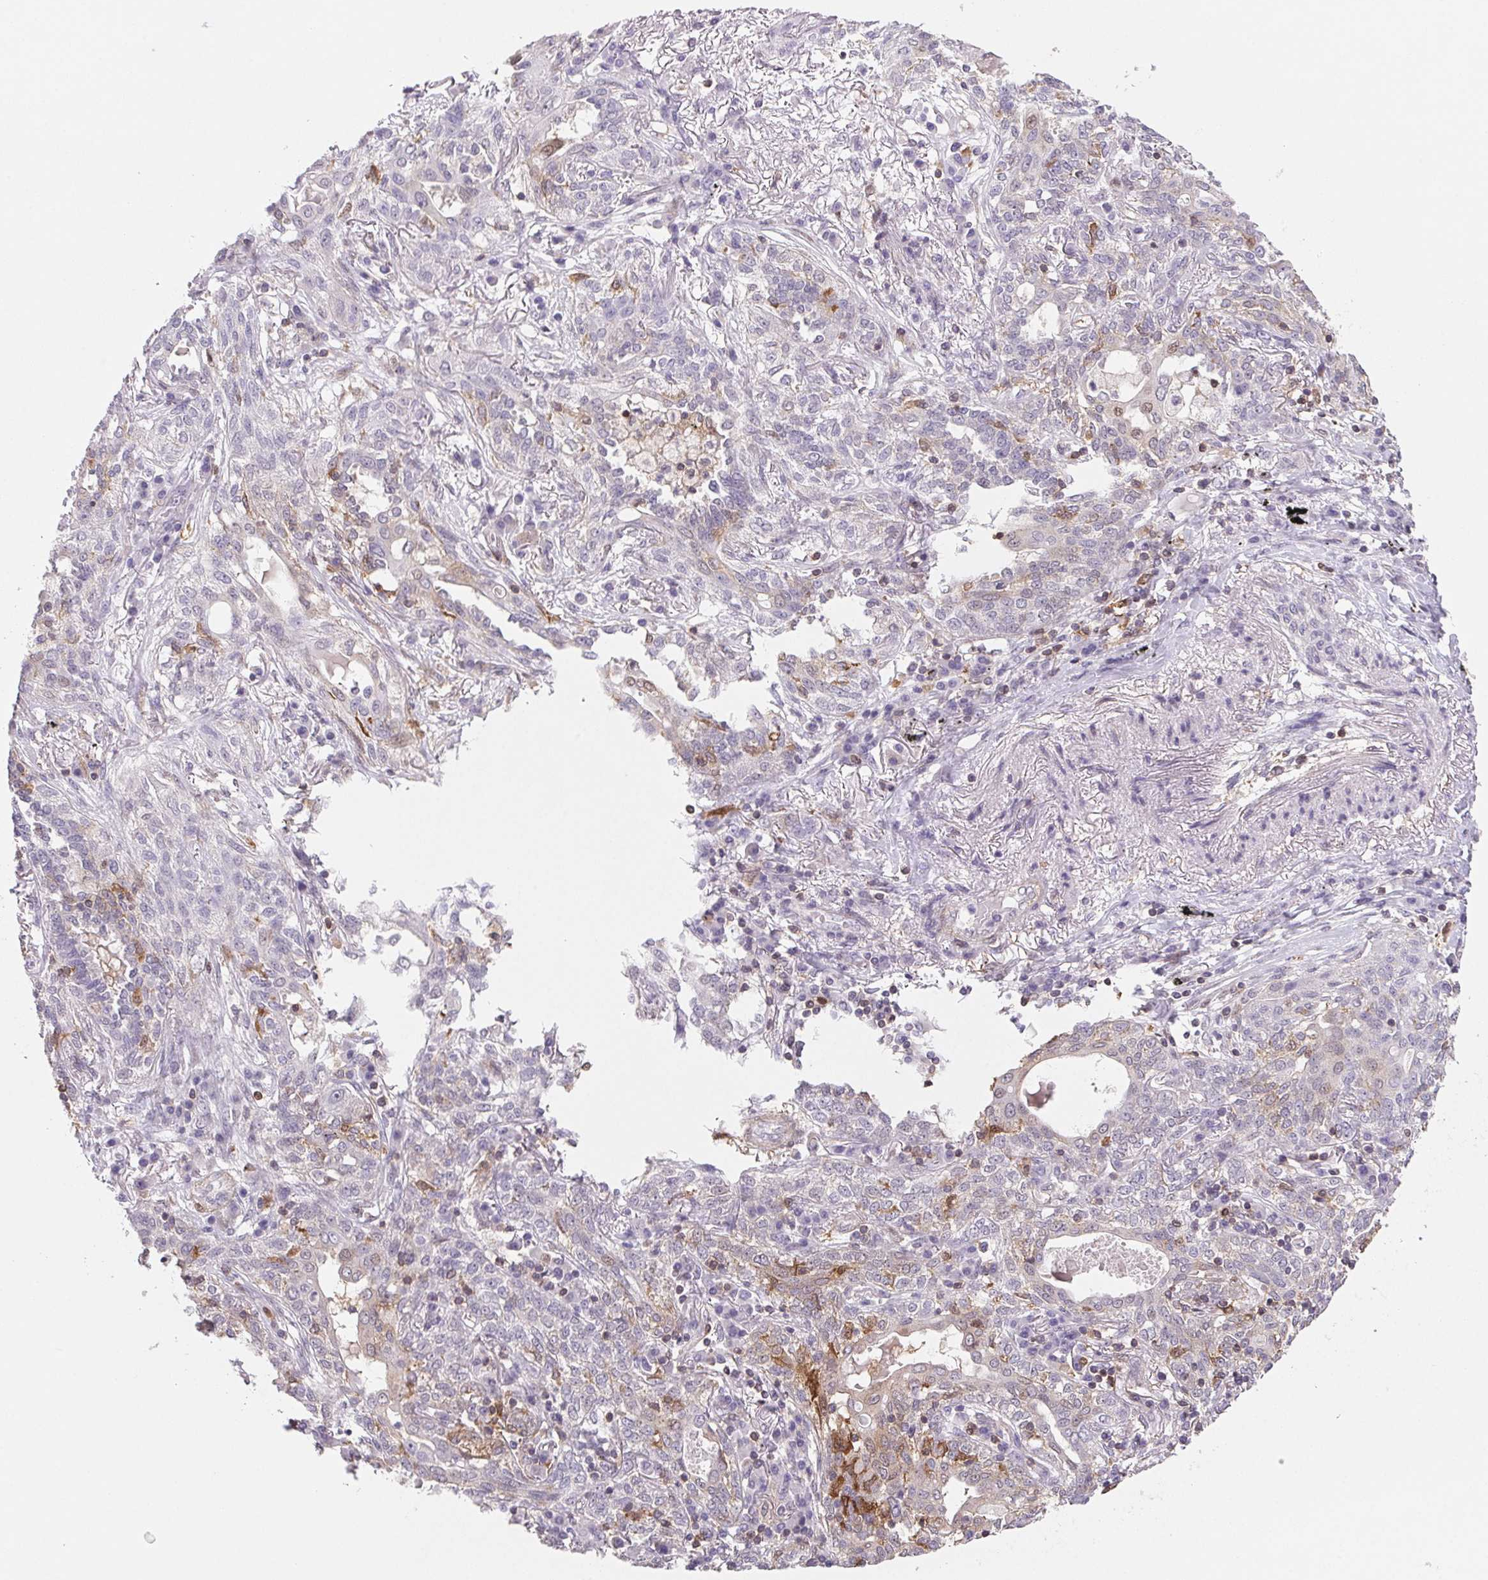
{"staining": {"intensity": "weak", "quantity": "25%-75%", "location": "cytoplasmic/membranous"}, "tissue": "lung cancer", "cell_type": "Tumor cells", "image_type": "cancer", "snomed": [{"axis": "morphology", "description": "Squamous cell carcinoma, NOS"}, {"axis": "topography", "description": "Lung"}], "caption": "Tumor cells show weak cytoplasmic/membranous staining in about 25%-75% of cells in lung cancer.", "gene": "GBP1", "patient": {"sex": "female", "age": 70}}